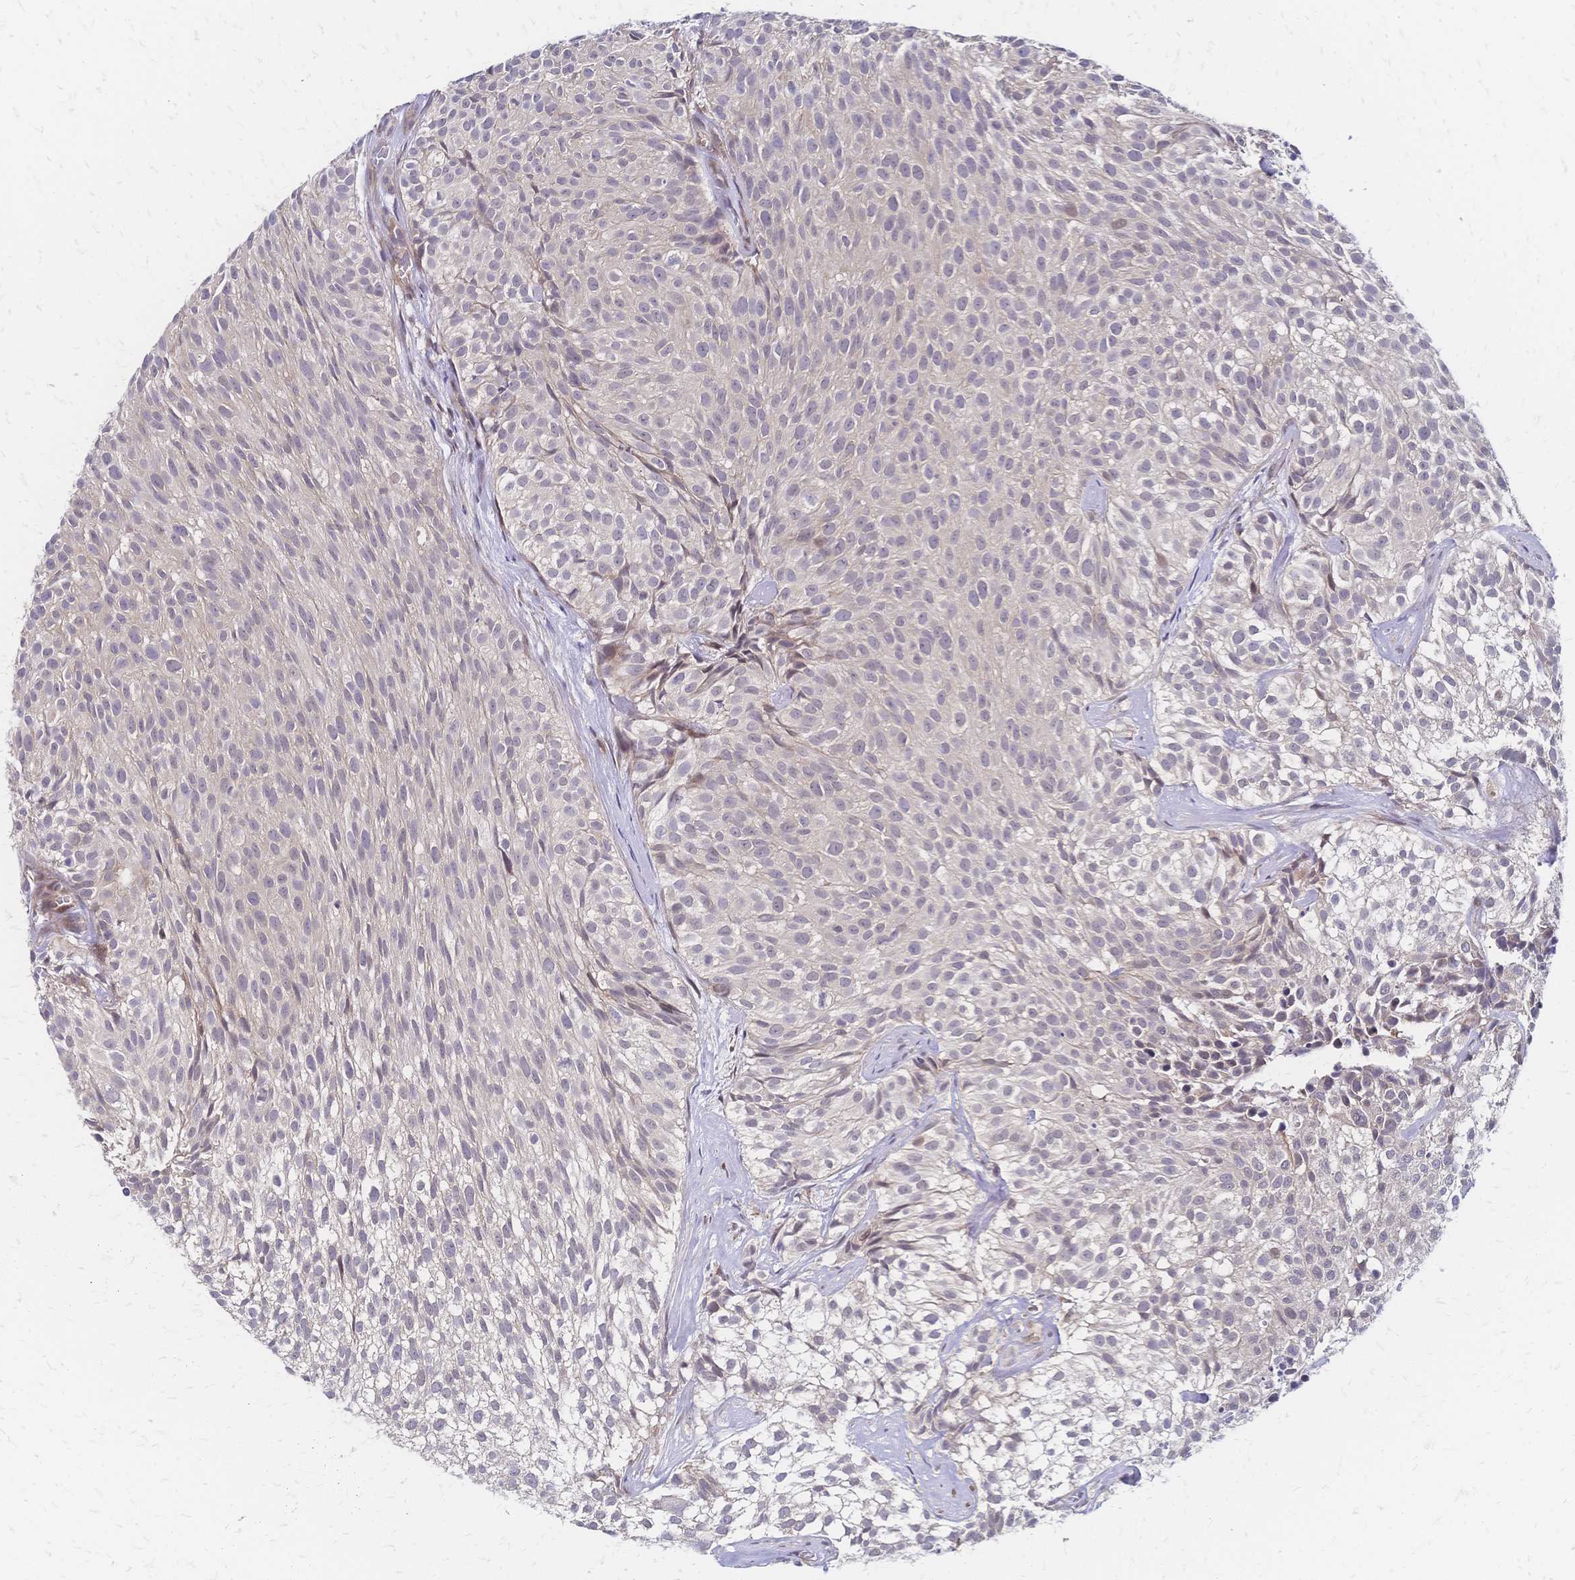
{"staining": {"intensity": "negative", "quantity": "none", "location": "none"}, "tissue": "urothelial cancer", "cell_type": "Tumor cells", "image_type": "cancer", "snomed": [{"axis": "morphology", "description": "Urothelial carcinoma, Low grade"}, {"axis": "topography", "description": "Urinary bladder"}], "caption": "Protein analysis of urothelial carcinoma (low-grade) exhibits no significant staining in tumor cells.", "gene": "CBX7", "patient": {"sex": "male", "age": 70}}